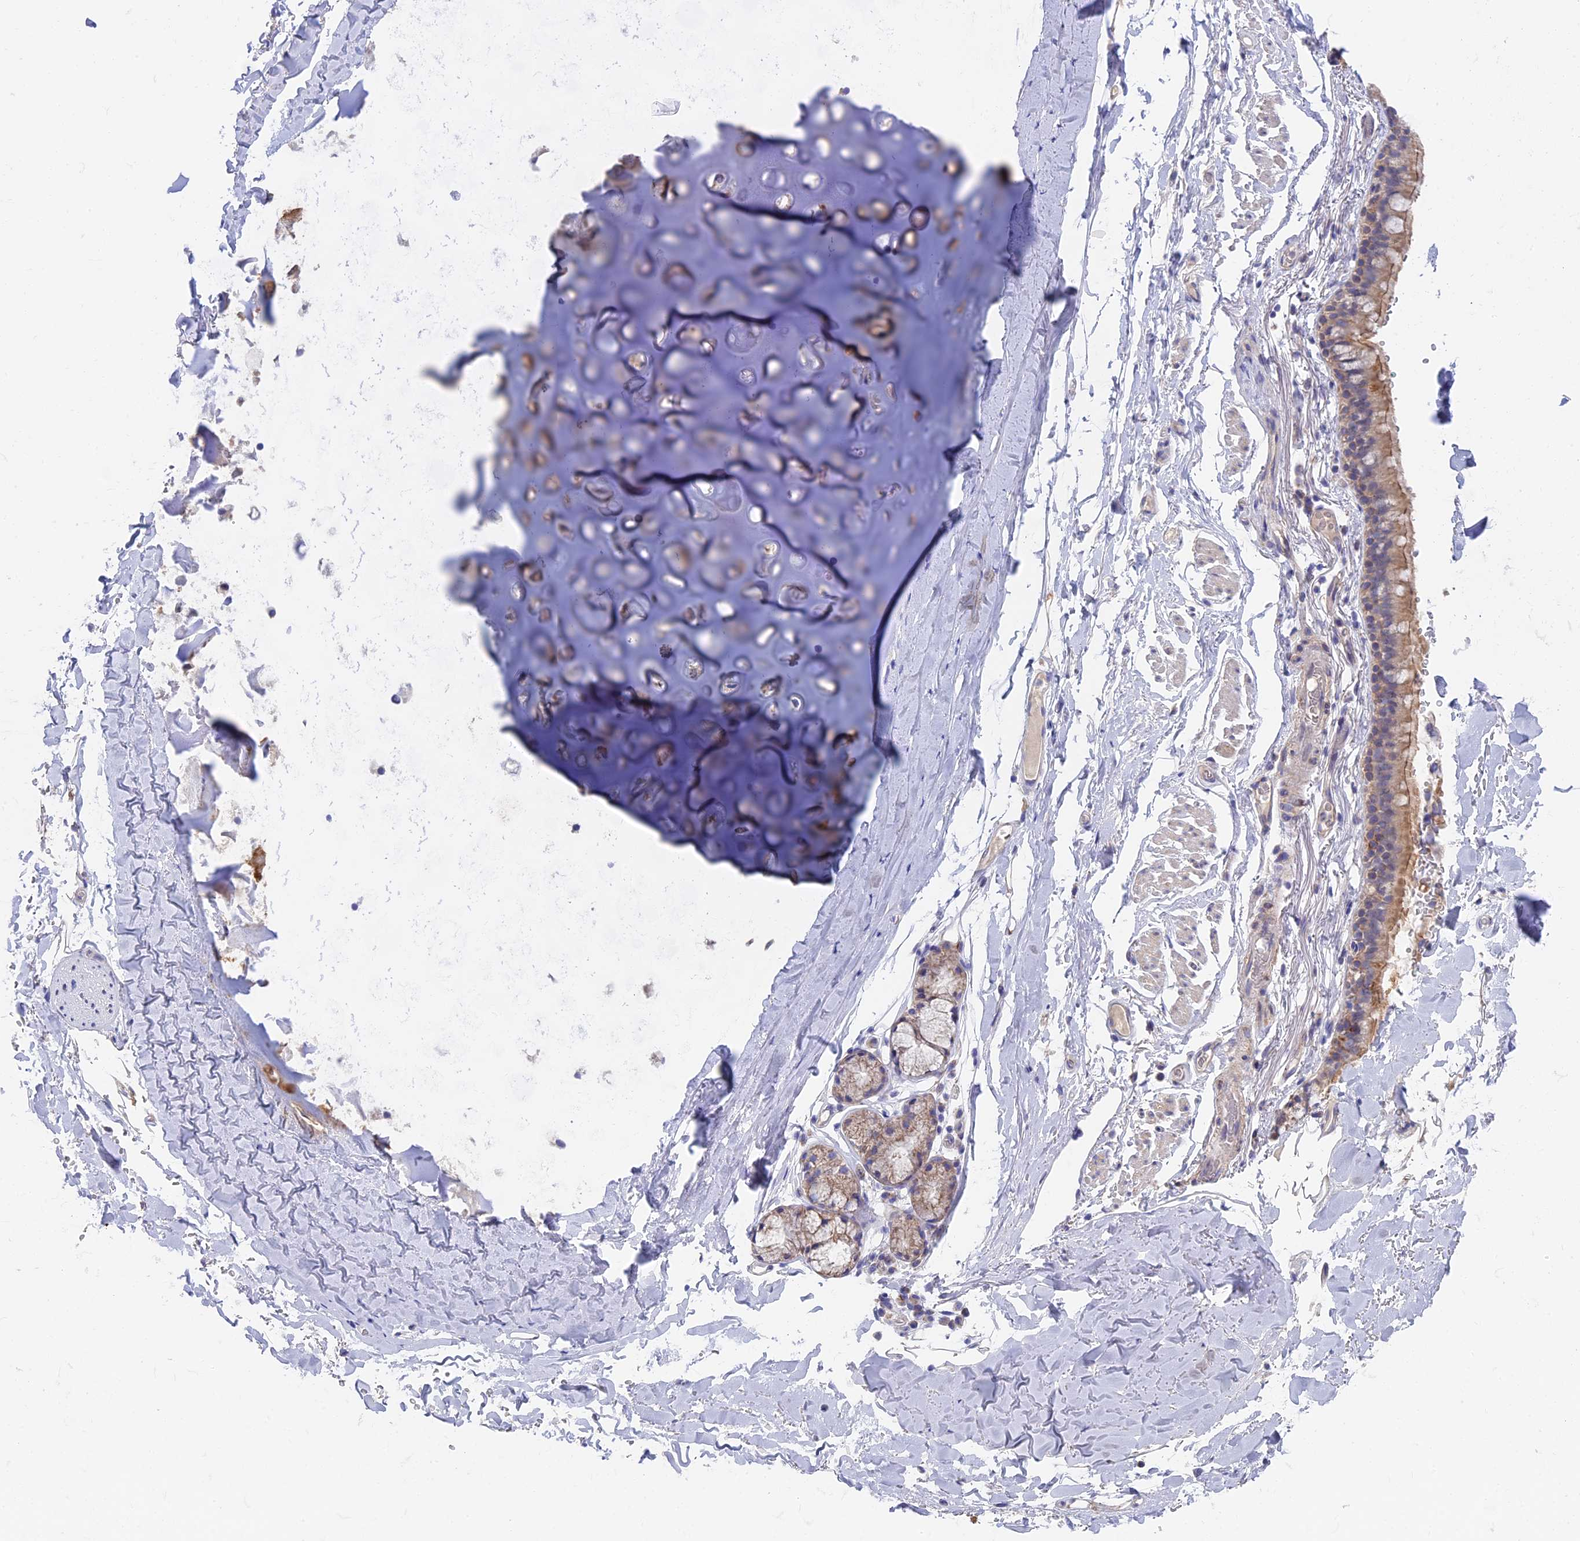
{"staining": {"intensity": "negative", "quantity": "none", "location": "none"}, "tissue": "adipose tissue", "cell_type": "Adipocytes", "image_type": "normal", "snomed": [{"axis": "morphology", "description": "Normal tissue, NOS"}, {"axis": "topography", "description": "Lymph node"}, {"axis": "topography", "description": "Bronchus"}], "caption": "Adipocytes are negative for protein expression in benign human adipose tissue. Nuclei are stained in blue.", "gene": "ETFDH", "patient": {"sex": "male", "age": 63}}